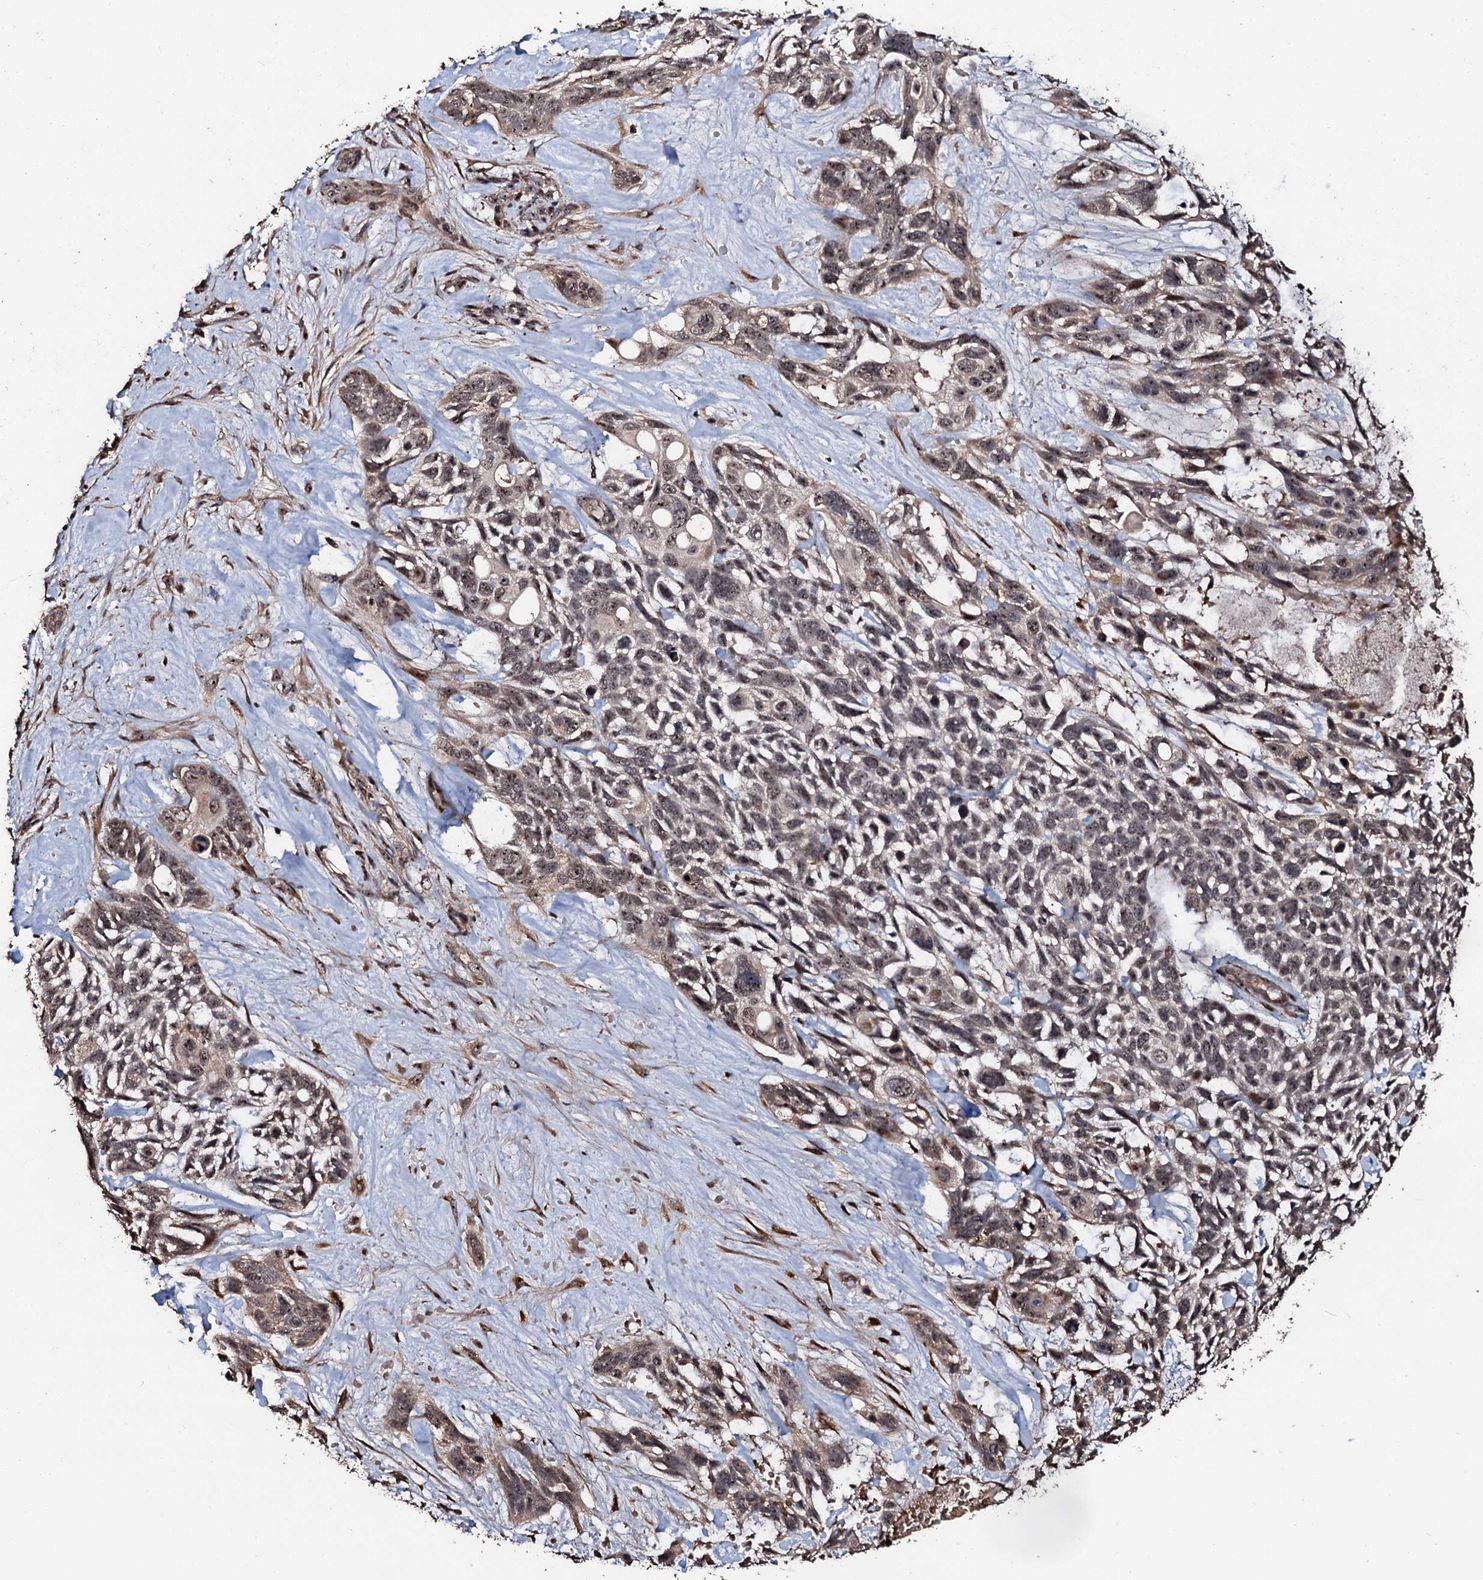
{"staining": {"intensity": "weak", "quantity": "25%-75%", "location": "cytoplasmic/membranous,nuclear"}, "tissue": "skin cancer", "cell_type": "Tumor cells", "image_type": "cancer", "snomed": [{"axis": "morphology", "description": "Basal cell carcinoma"}, {"axis": "topography", "description": "Skin"}], "caption": "The photomicrograph demonstrates a brown stain indicating the presence of a protein in the cytoplasmic/membranous and nuclear of tumor cells in basal cell carcinoma (skin).", "gene": "SUPT7L", "patient": {"sex": "male", "age": 88}}